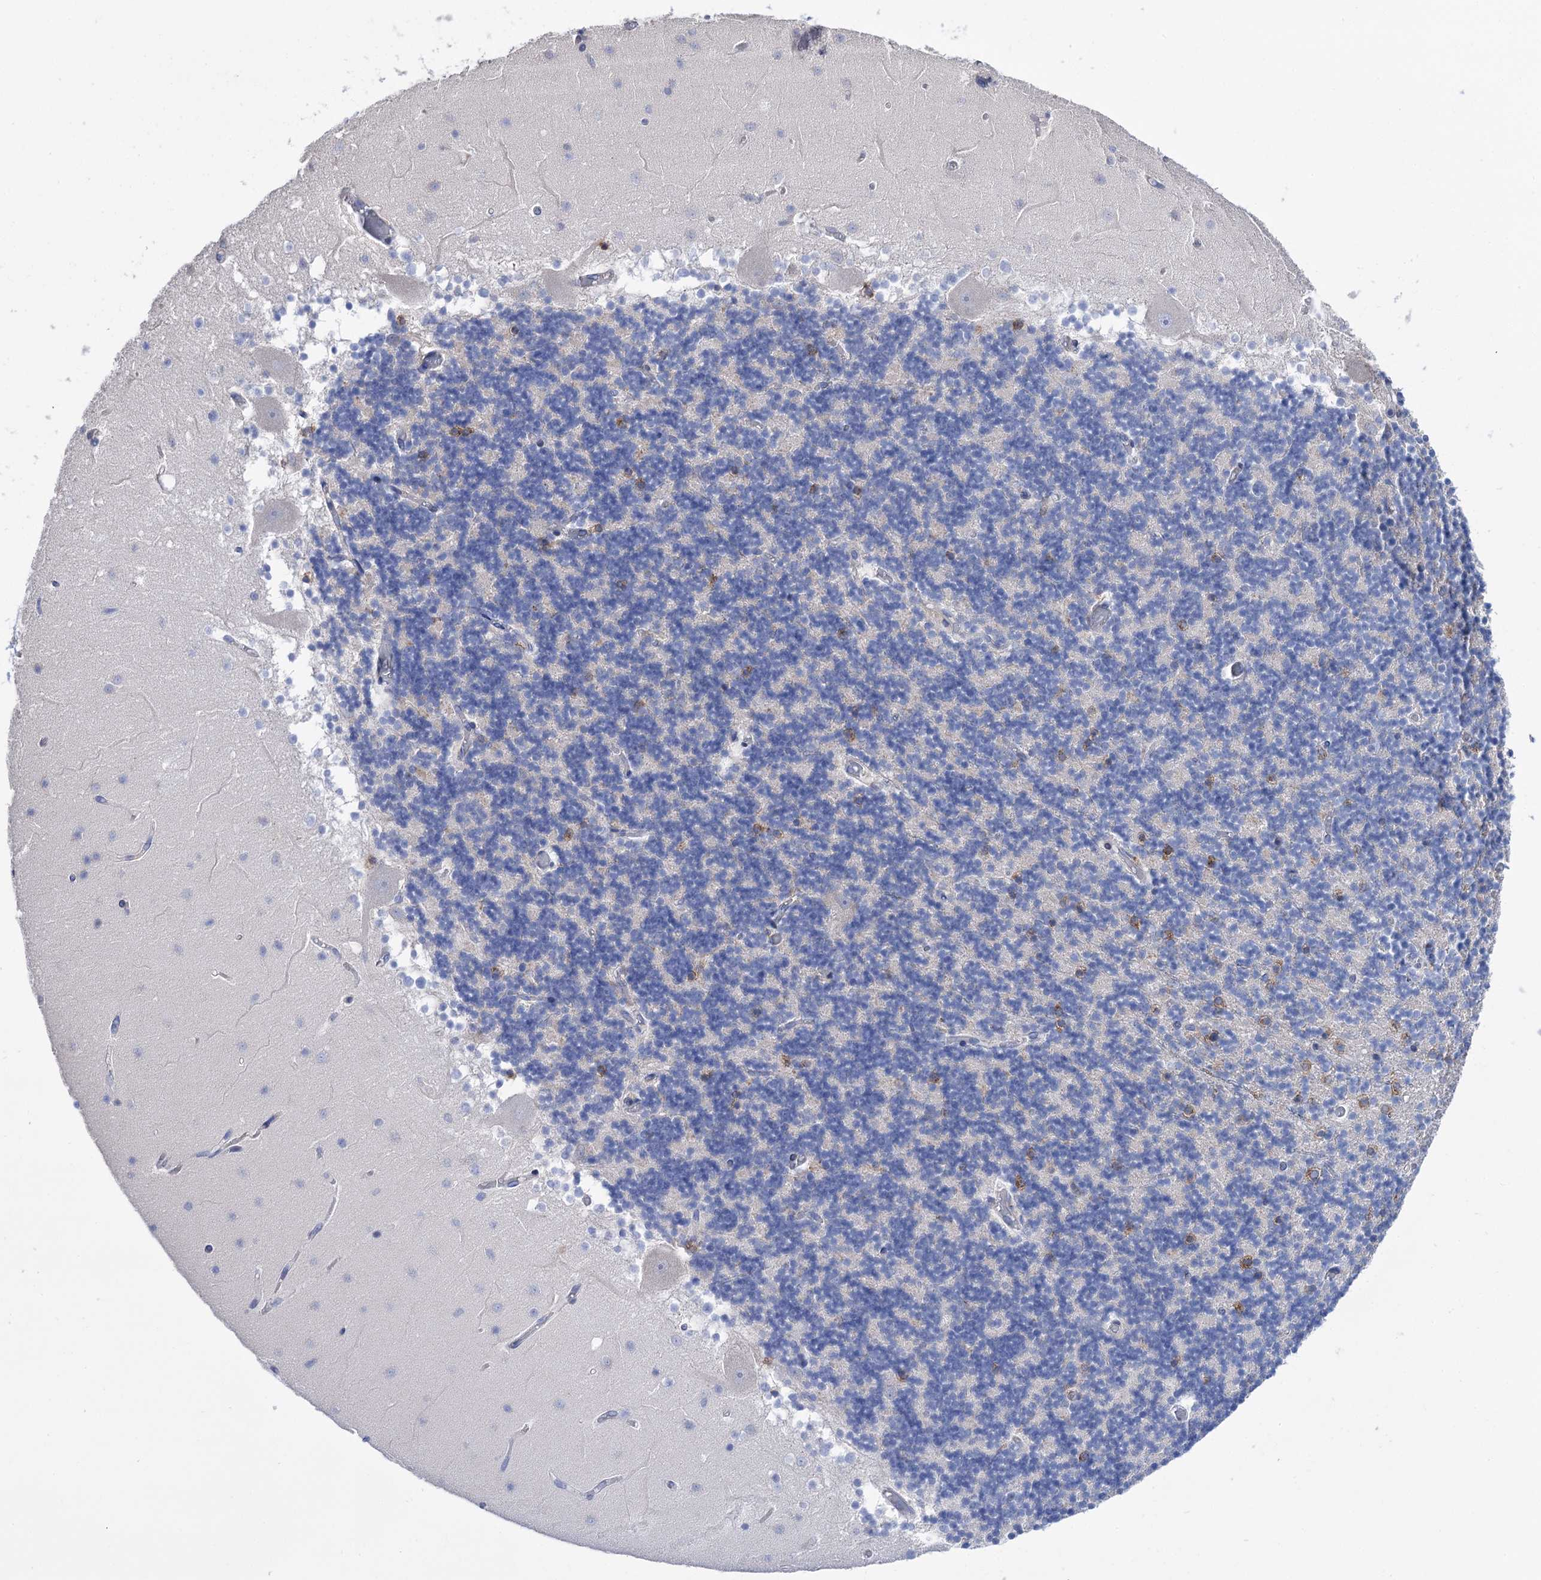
{"staining": {"intensity": "negative", "quantity": "none", "location": "none"}, "tissue": "cerebellum", "cell_type": "Cells in granular layer", "image_type": "normal", "snomed": [{"axis": "morphology", "description": "Normal tissue, NOS"}, {"axis": "topography", "description": "Cerebellum"}], "caption": "DAB immunohistochemical staining of normal cerebellum shows no significant expression in cells in granular layer.", "gene": "BBS4", "patient": {"sex": "female", "age": 28}}